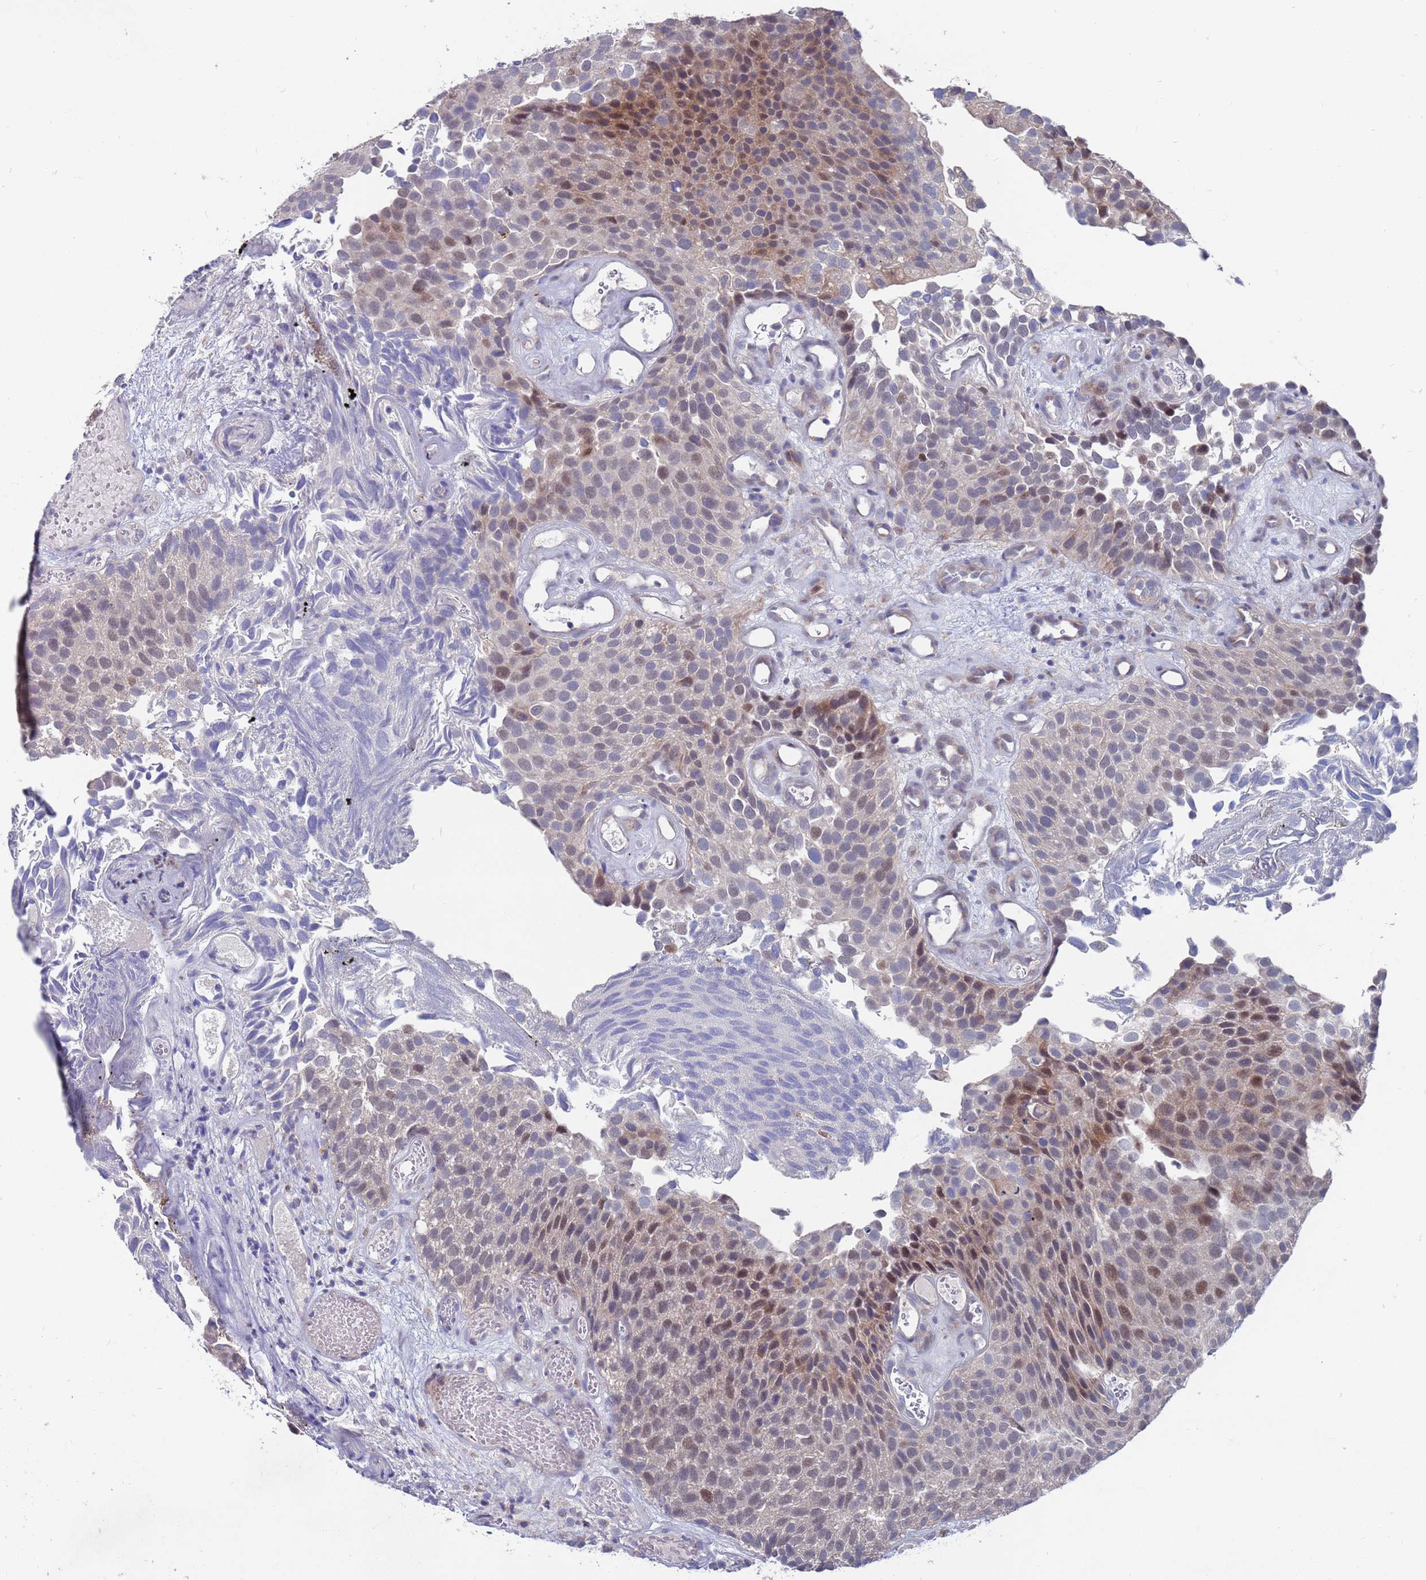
{"staining": {"intensity": "moderate", "quantity": "25%-75%", "location": "cytoplasmic/membranous,nuclear"}, "tissue": "urothelial cancer", "cell_type": "Tumor cells", "image_type": "cancer", "snomed": [{"axis": "morphology", "description": "Urothelial carcinoma, Low grade"}, {"axis": "topography", "description": "Urinary bladder"}], "caption": "Immunohistochemical staining of human low-grade urothelial carcinoma reveals moderate cytoplasmic/membranous and nuclear protein positivity in approximately 25%-75% of tumor cells.", "gene": "FBXO27", "patient": {"sex": "male", "age": 89}}